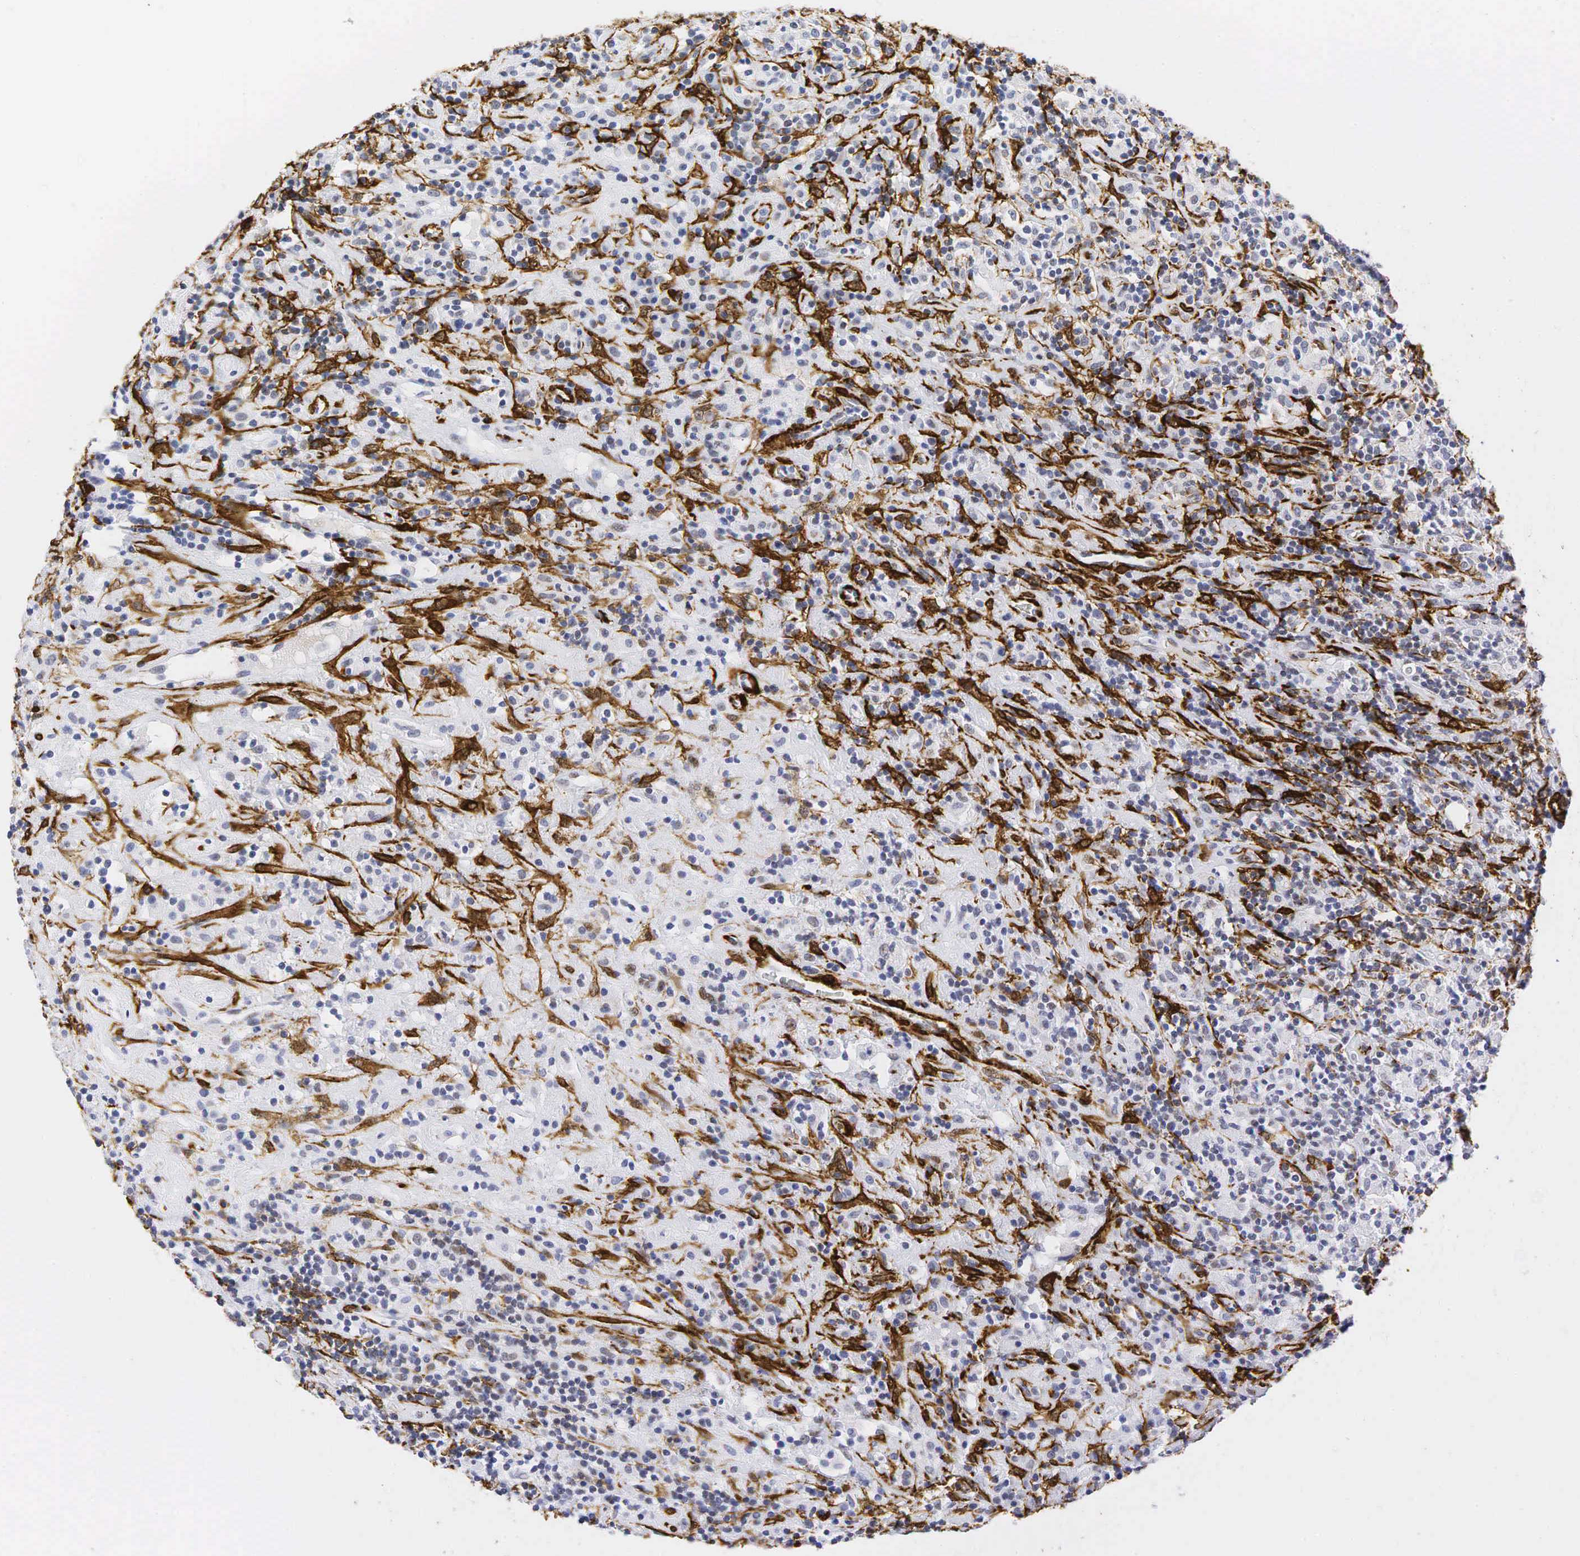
{"staining": {"intensity": "negative", "quantity": "none", "location": "none"}, "tissue": "lymphoma", "cell_type": "Tumor cells", "image_type": "cancer", "snomed": [{"axis": "morphology", "description": "Hodgkin's disease, NOS"}, {"axis": "topography", "description": "Lymph node"}], "caption": "Human Hodgkin's disease stained for a protein using IHC demonstrates no expression in tumor cells.", "gene": "ACTA2", "patient": {"sex": "male", "age": 46}}